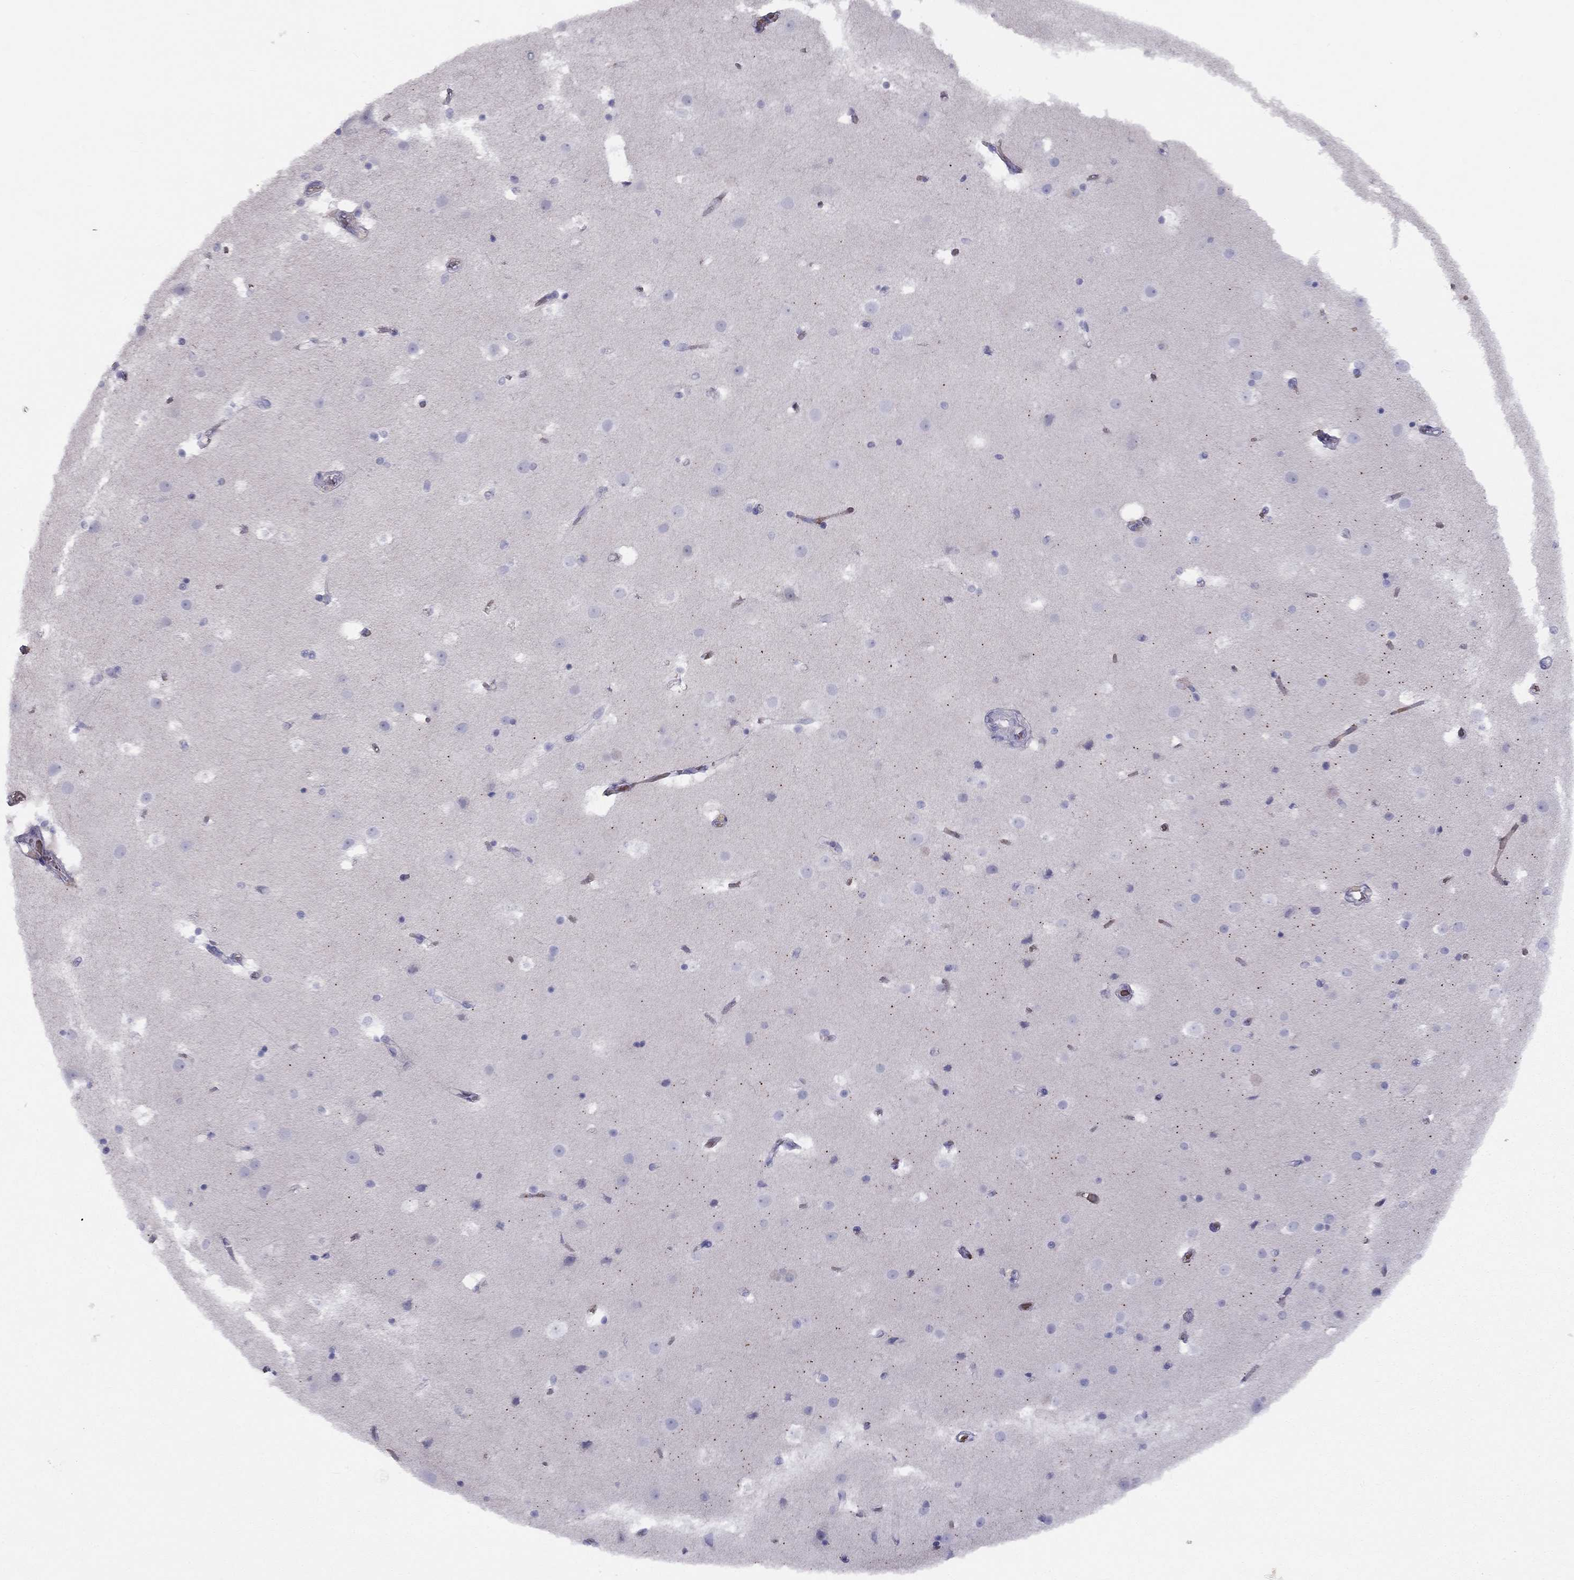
{"staining": {"intensity": "negative", "quantity": "none", "location": "none"}, "tissue": "cerebral cortex", "cell_type": "Endothelial cells", "image_type": "normal", "snomed": [{"axis": "morphology", "description": "Normal tissue, NOS"}, {"axis": "topography", "description": "Cerebral cortex"}], "caption": "There is no significant staining in endothelial cells of cerebral cortex. The staining was performed using DAB (3,3'-diaminobenzidine) to visualize the protein expression in brown, while the nuclei were stained in blue with hematoxylin (Magnification: 20x).", "gene": "RHCE", "patient": {"sex": "female", "age": 52}}